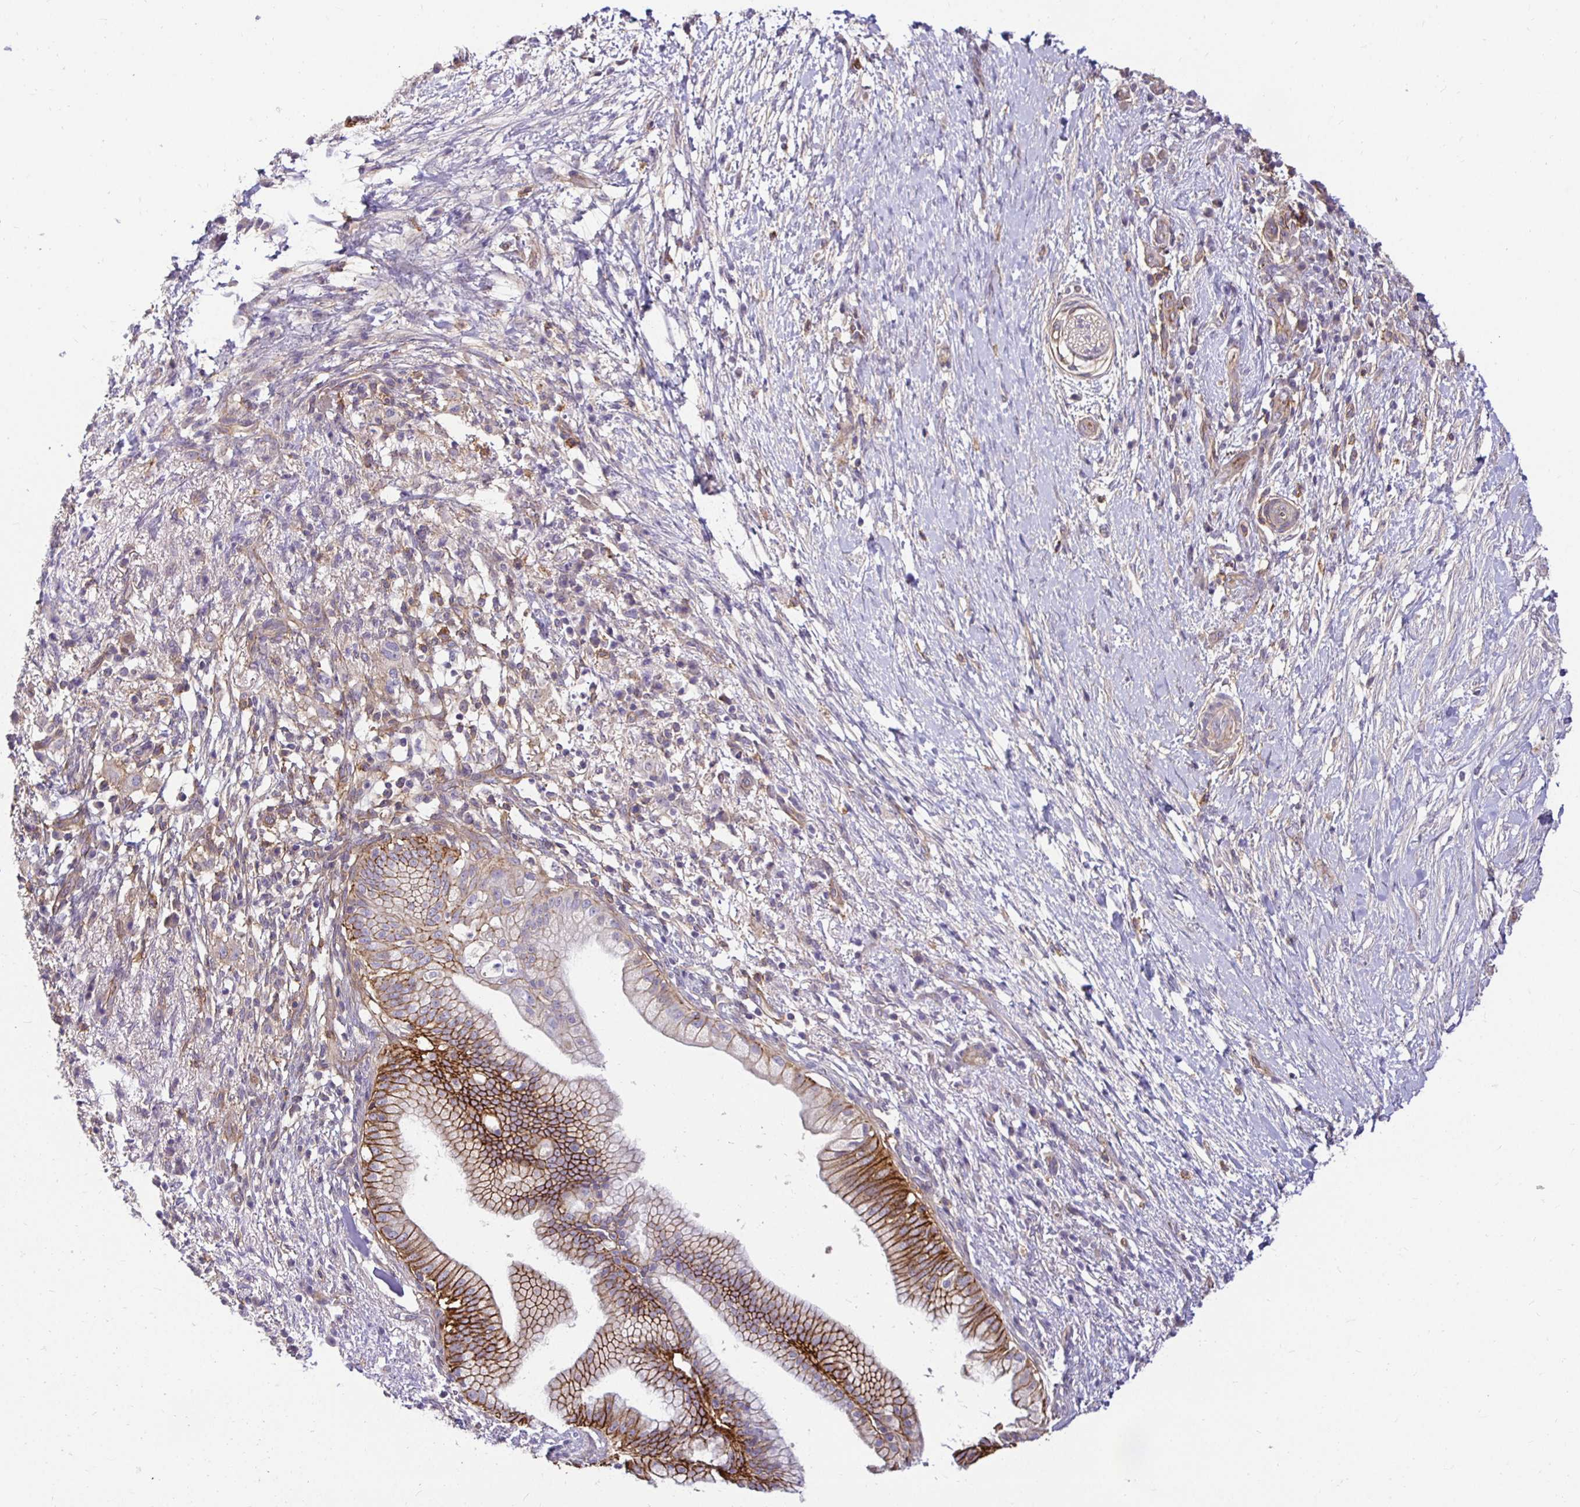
{"staining": {"intensity": "strong", "quantity": ">75%", "location": "cytoplasmic/membranous"}, "tissue": "pancreatic cancer", "cell_type": "Tumor cells", "image_type": "cancer", "snomed": [{"axis": "morphology", "description": "Adenocarcinoma, NOS"}, {"axis": "topography", "description": "Pancreas"}], "caption": "This photomicrograph displays immunohistochemistry staining of human pancreatic cancer (adenocarcinoma), with high strong cytoplasmic/membranous positivity in about >75% of tumor cells.", "gene": "SLC9A1", "patient": {"sex": "female", "age": 72}}